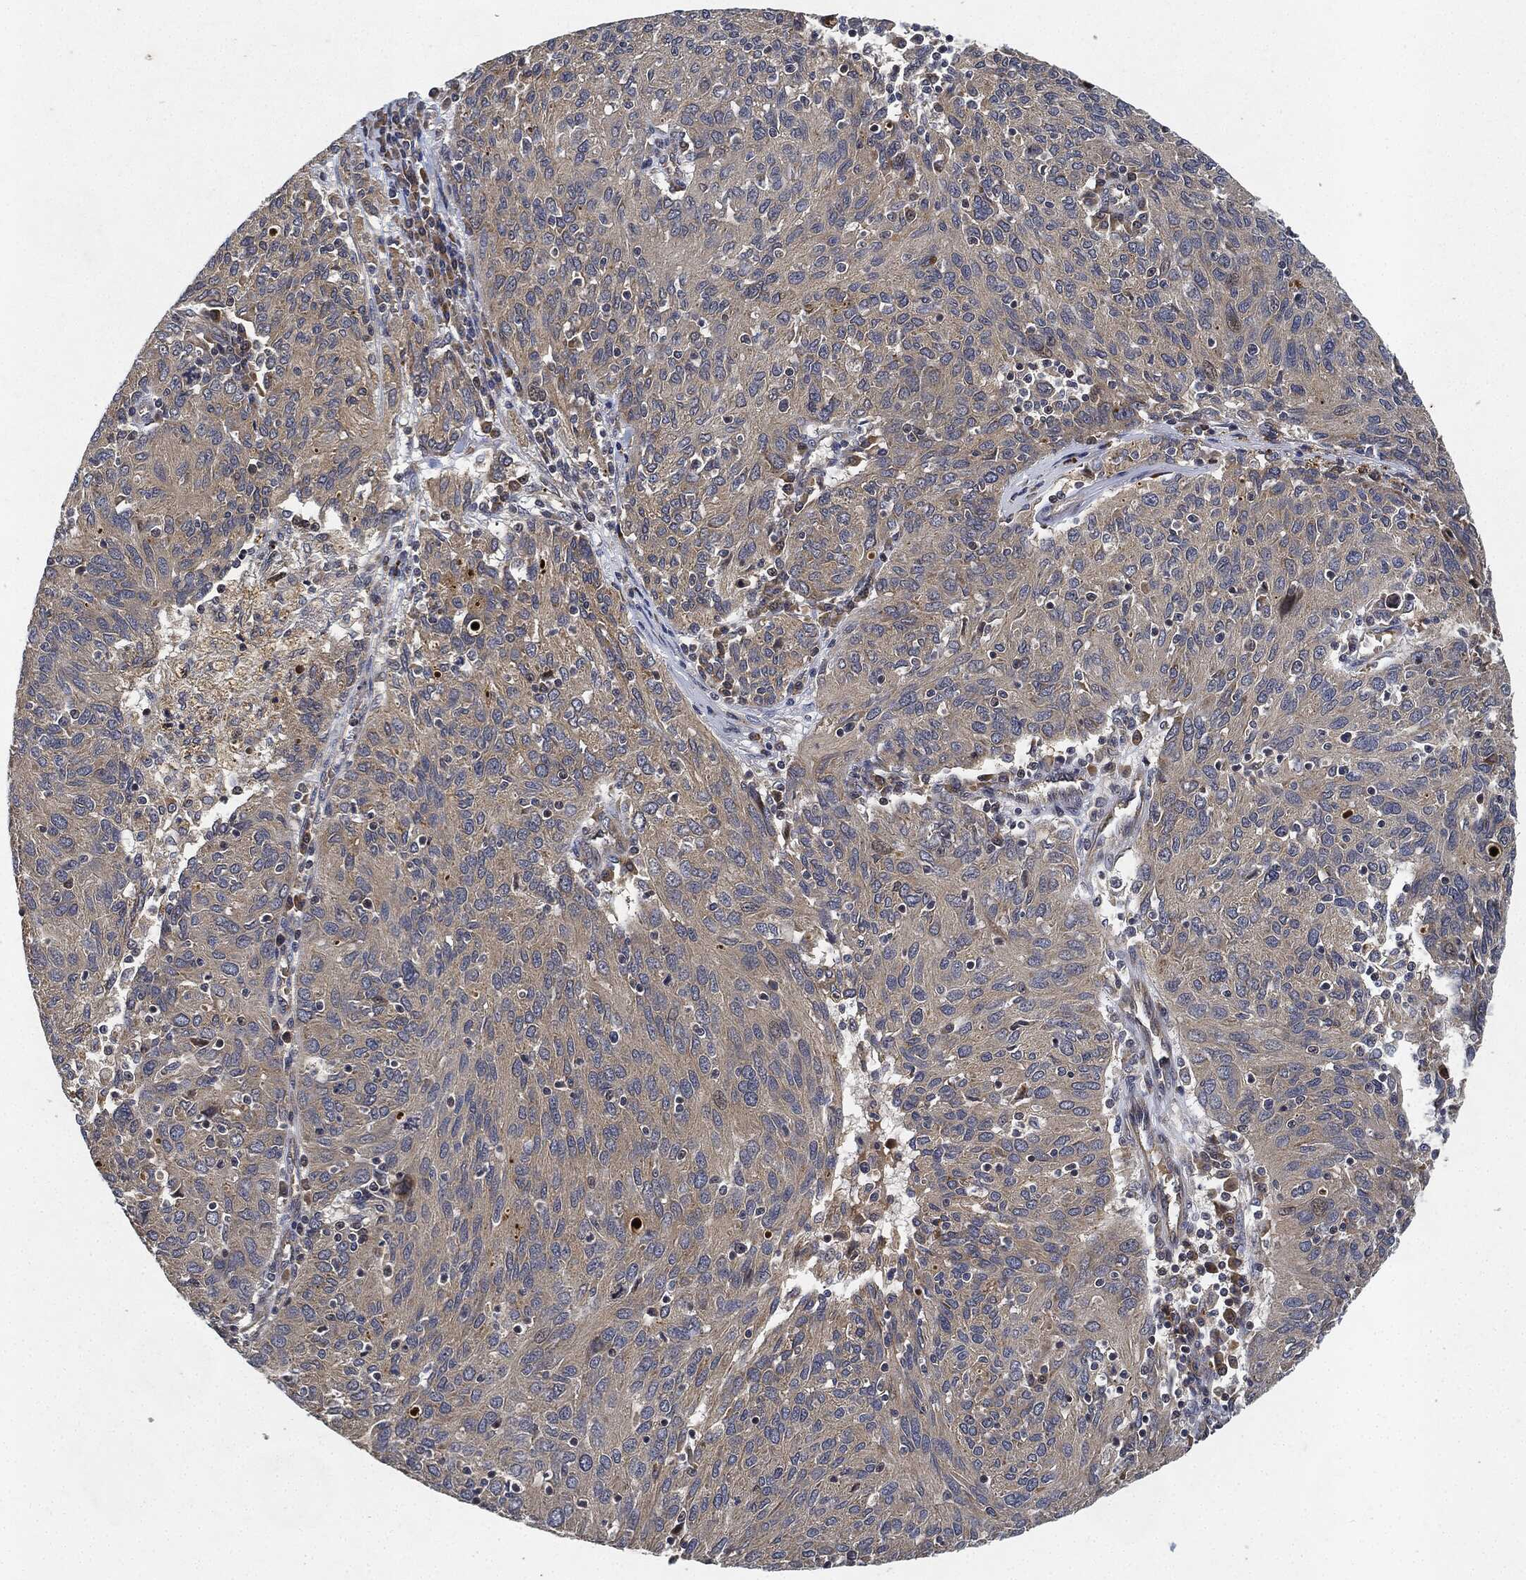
{"staining": {"intensity": "weak", "quantity": "<25%", "location": "cytoplasmic/membranous"}, "tissue": "ovarian cancer", "cell_type": "Tumor cells", "image_type": "cancer", "snomed": [{"axis": "morphology", "description": "Carcinoma, endometroid"}, {"axis": "topography", "description": "Ovary"}], "caption": "Immunohistochemistry histopathology image of neoplastic tissue: human ovarian cancer (endometroid carcinoma) stained with DAB (3,3'-diaminobenzidine) exhibits no significant protein positivity in tumor cells.", "gene": "MLST8", "patient": {"sex": "female", "age": 50}}